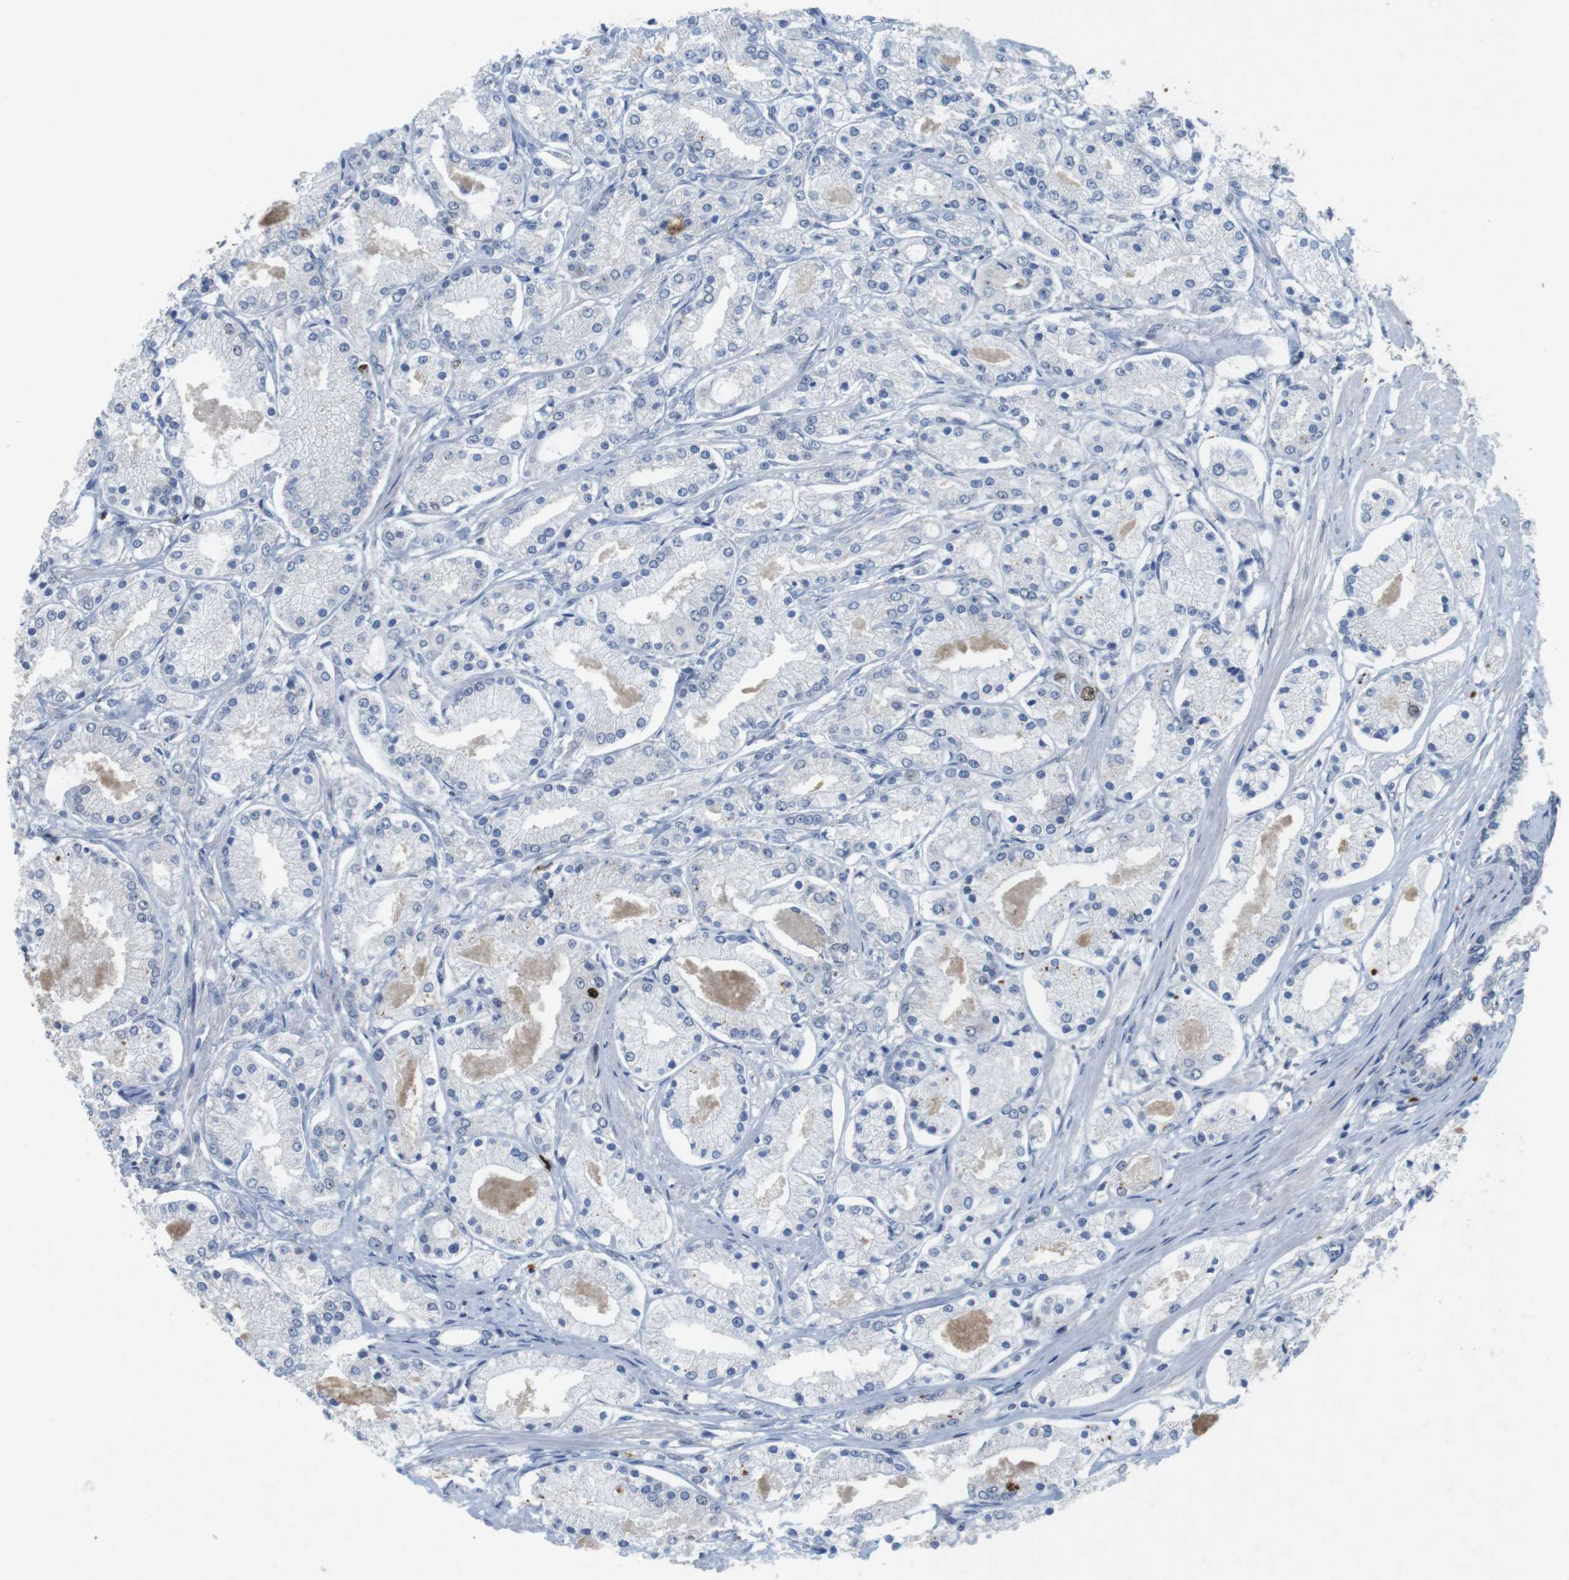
{"staining": {"intensity": "negative", "quantity": "none", "location": "none"}, "tissue": "prostate cancer", "cell_type": "Tumor cells", "image_type": "cancer", "snomed": [{"axis": "morphology", "description": "Adenocarcinoma, High grade"}, {"axis": "topography", "description": "Prostate"}], "caption": "Immunohistochemical staining of prostate high-grade adenocarcinoma demonstrates no significant positivity in tumor cells.", "gene": "KPNA2", "patient": {"sex": "male", "age": 66}}